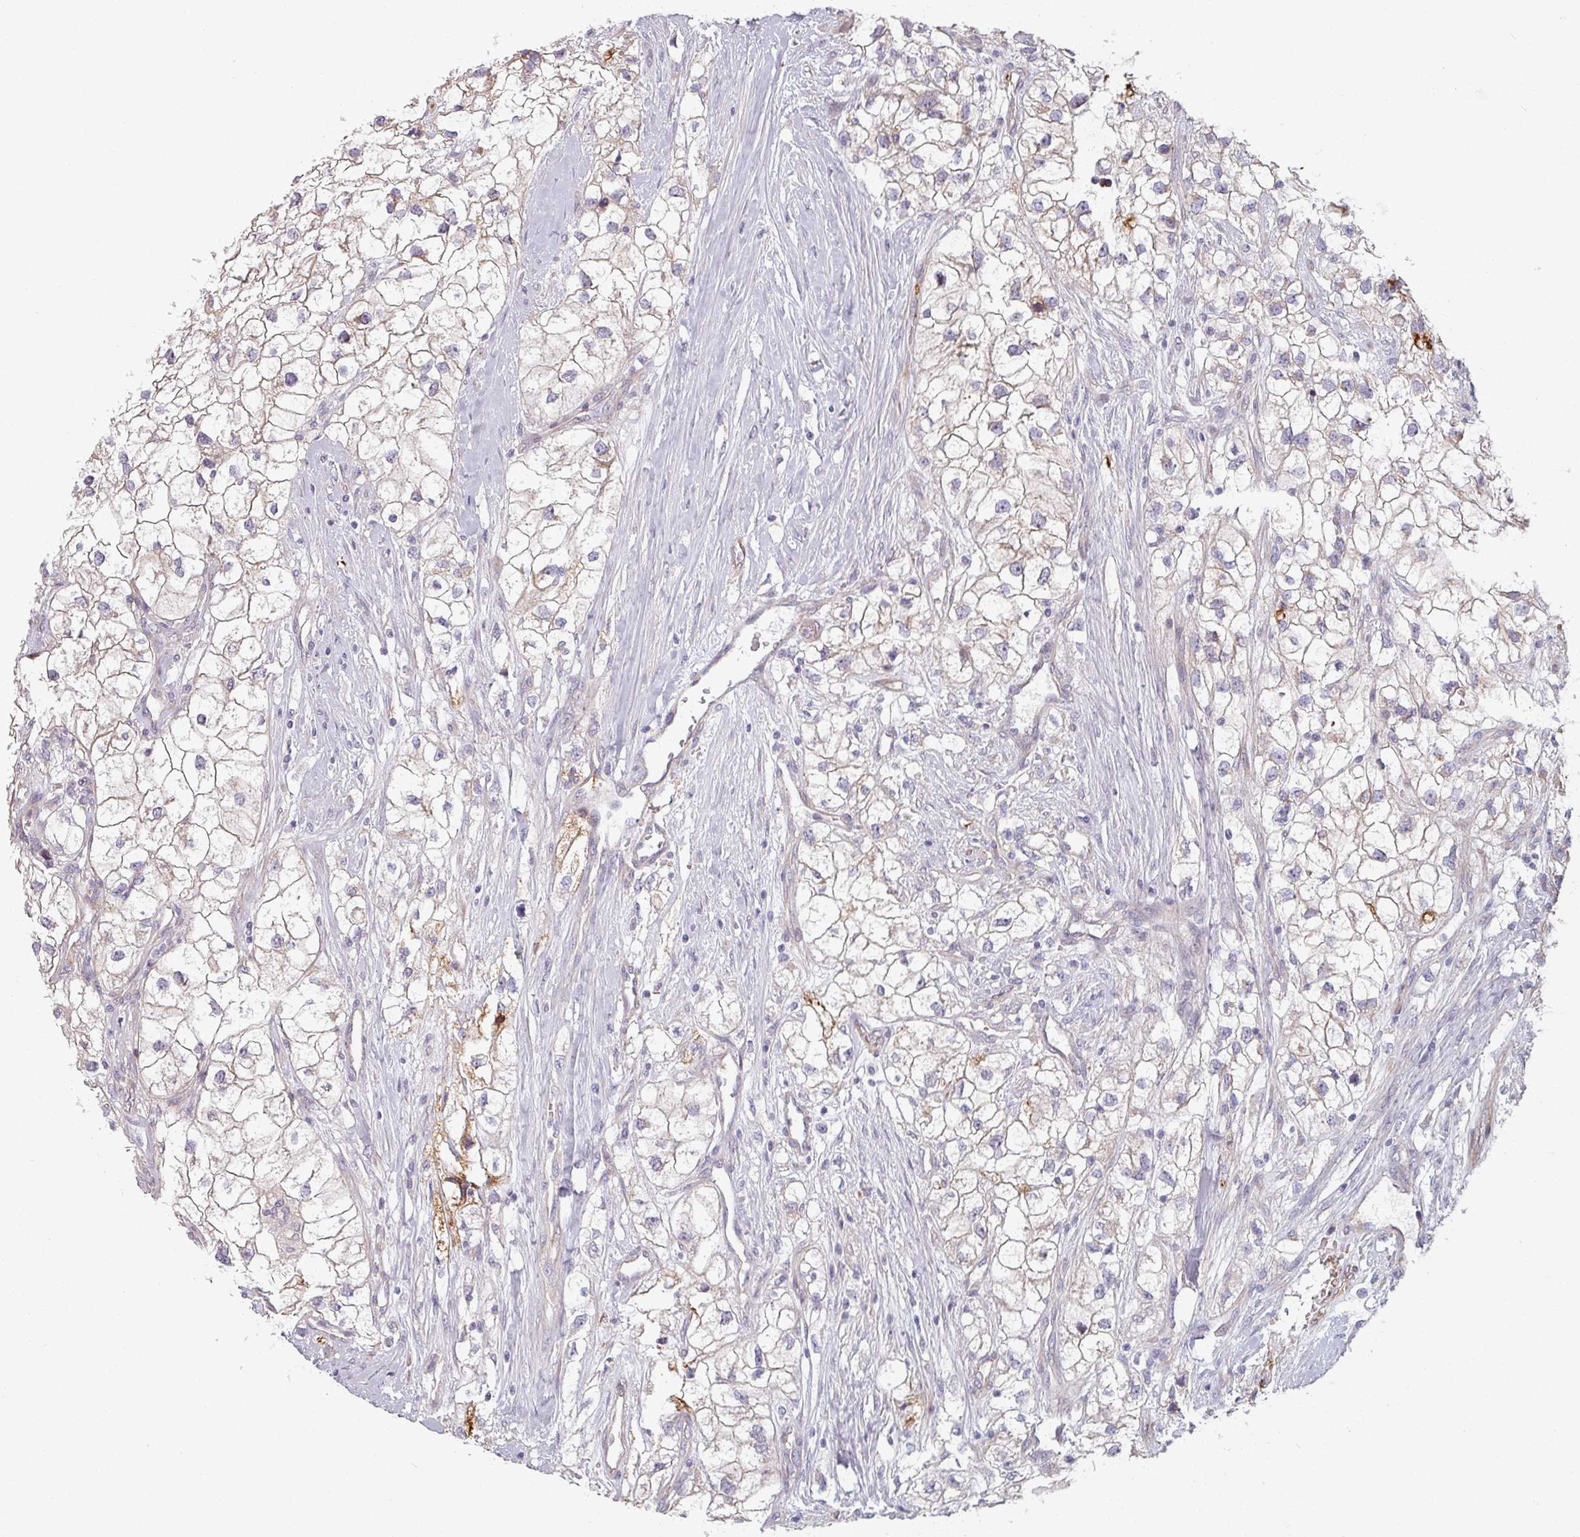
{"staining": {"intensity": "weak", "quantity": "<25%", "location": "cytoplasmic/membranous"}, "tissue": "renal cancer", "cell_type": "Tumor cells", "image_type": "cancer", "snomed": [{"axis": "morphology", "description": "Adenocarcinoma, NOS"}, {"axis": "topography", "description": "Kidney"}], "caption": "DAB (3,3'-diaminobenzidine) immunohistochemical staining of renal cancer (adenocarcinoma) displays no significant staining in tumor cells. (IHC, brightfield microscopy, high magnification).", "gene": "C4BPB", "patient": {"sex": "male", "age": 59}}